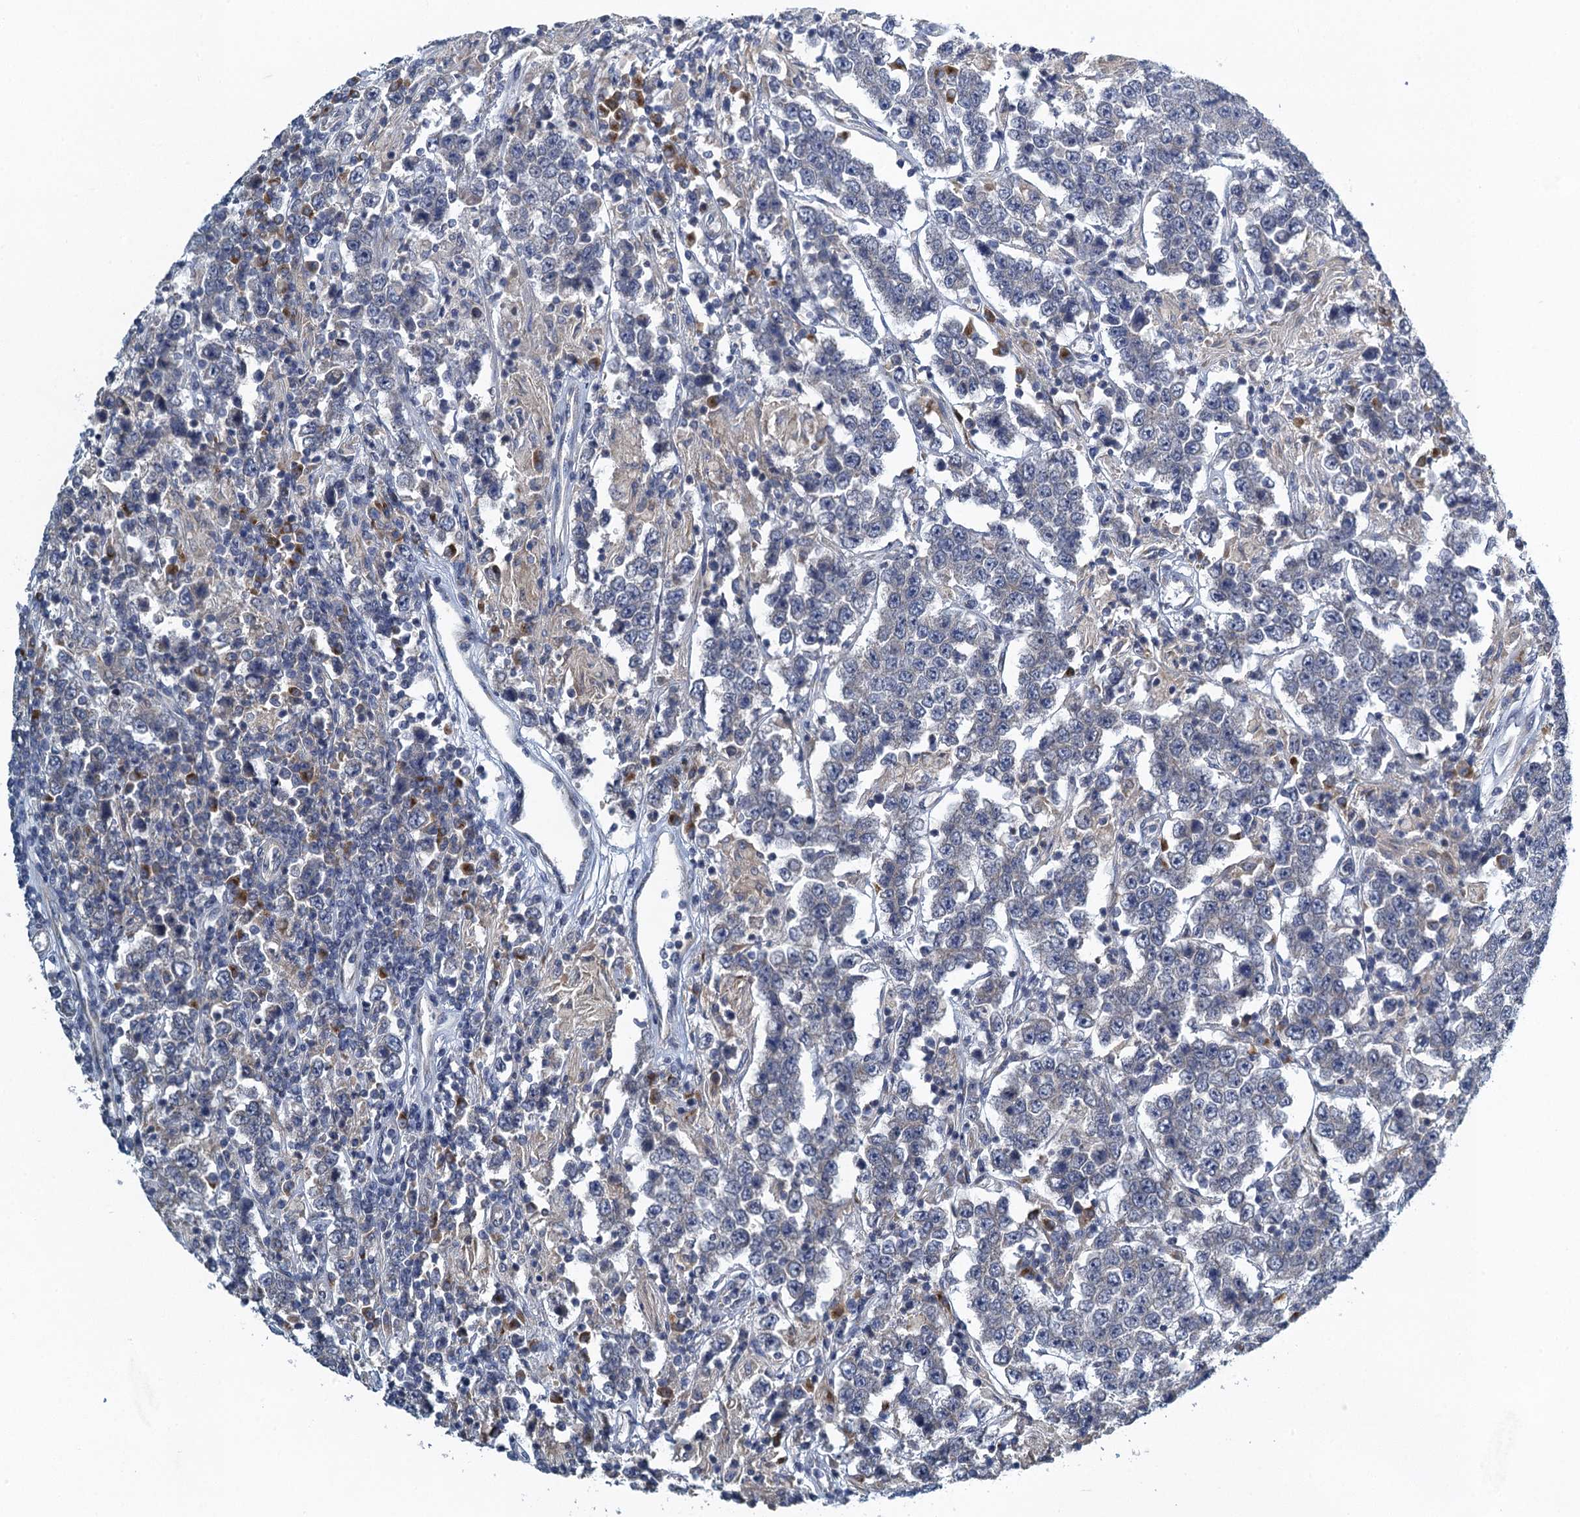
{"staining": {"intensity": "negative", "quantity": "none", "location": "none"}, "tissue": "testis cancer", "cell_type": "Tumor cells", "image_type": "cancer", "snomed": [{"axis": "morphology", "description": "Normal tissue, NOS"}, {"axis": "morphology", "description": "Urothelial carcinoma, High grade"}, {"axis": "morphology", "description": "Seminoma, NOS"}, {"axis": "morphology", "description": "Carcinoma, Embryonal, NOS"}, {"axis": "topography", "description": "Urinary bladder"}, {"axis": "topography", "description": "Testis"}], "caption": "DAB immunohistochemical staining of human testis cancer (seminoma) displays no significant staining in tumor cells.", "gene": "ALG2", "patient": {"sex": "male", "age": 41}}